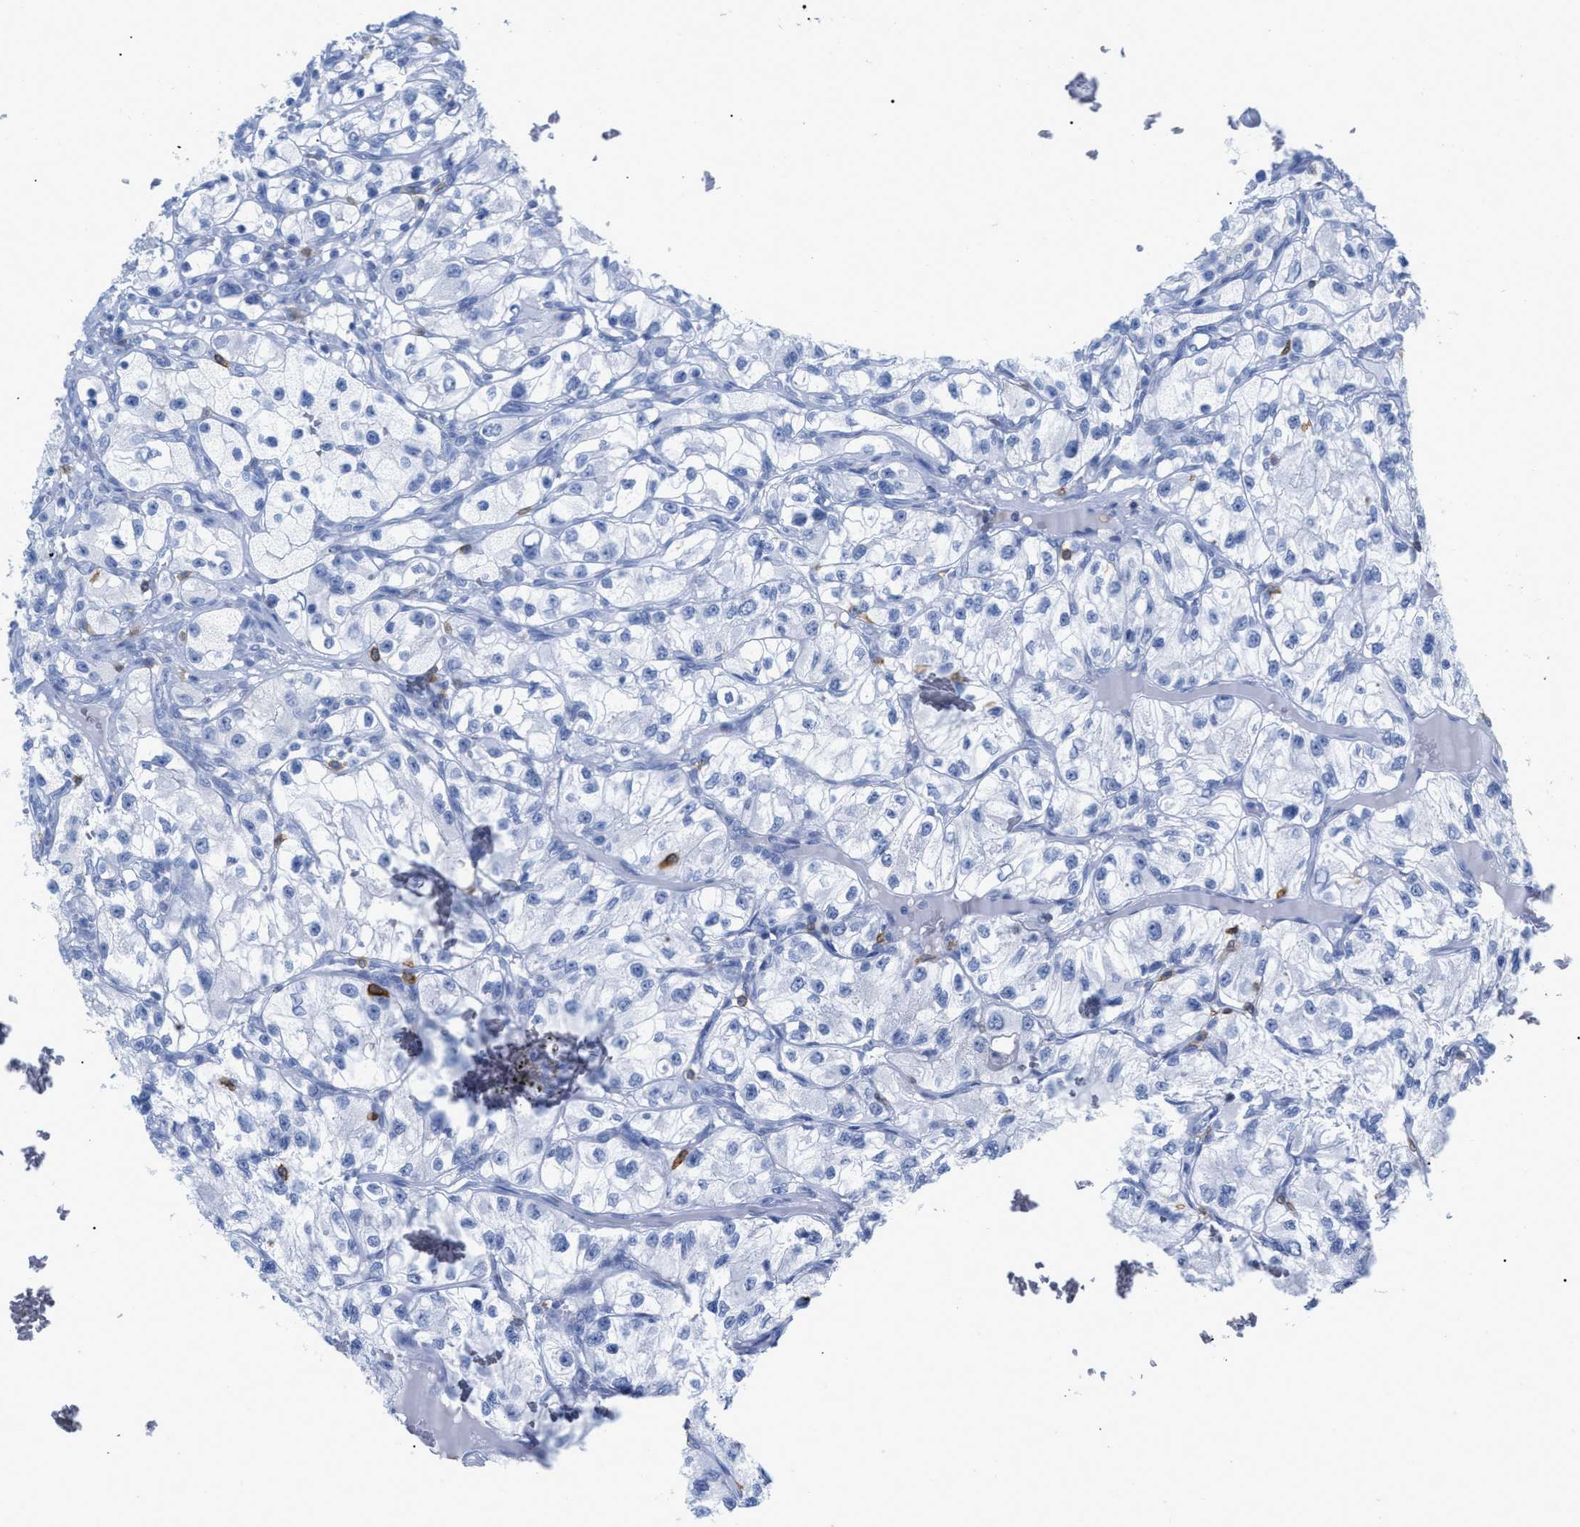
{"staining": {"intensity": "negative", "quantity": "none", "location": "none"}, "tissue": "renal cancer", "cell_type": "Tumor cells", "image_type": "cancer", "snomed": [{"axis": "morphology", "description": "Adenocarcinoma, NOS"}, {"axis": "topography", "description": "Kidney"}], "caption": "Tumor cells are negative for protein expression in human renal adenocarcinoma.", "gene": "CD5", "patient": {"sex": "female", "age": 57}}